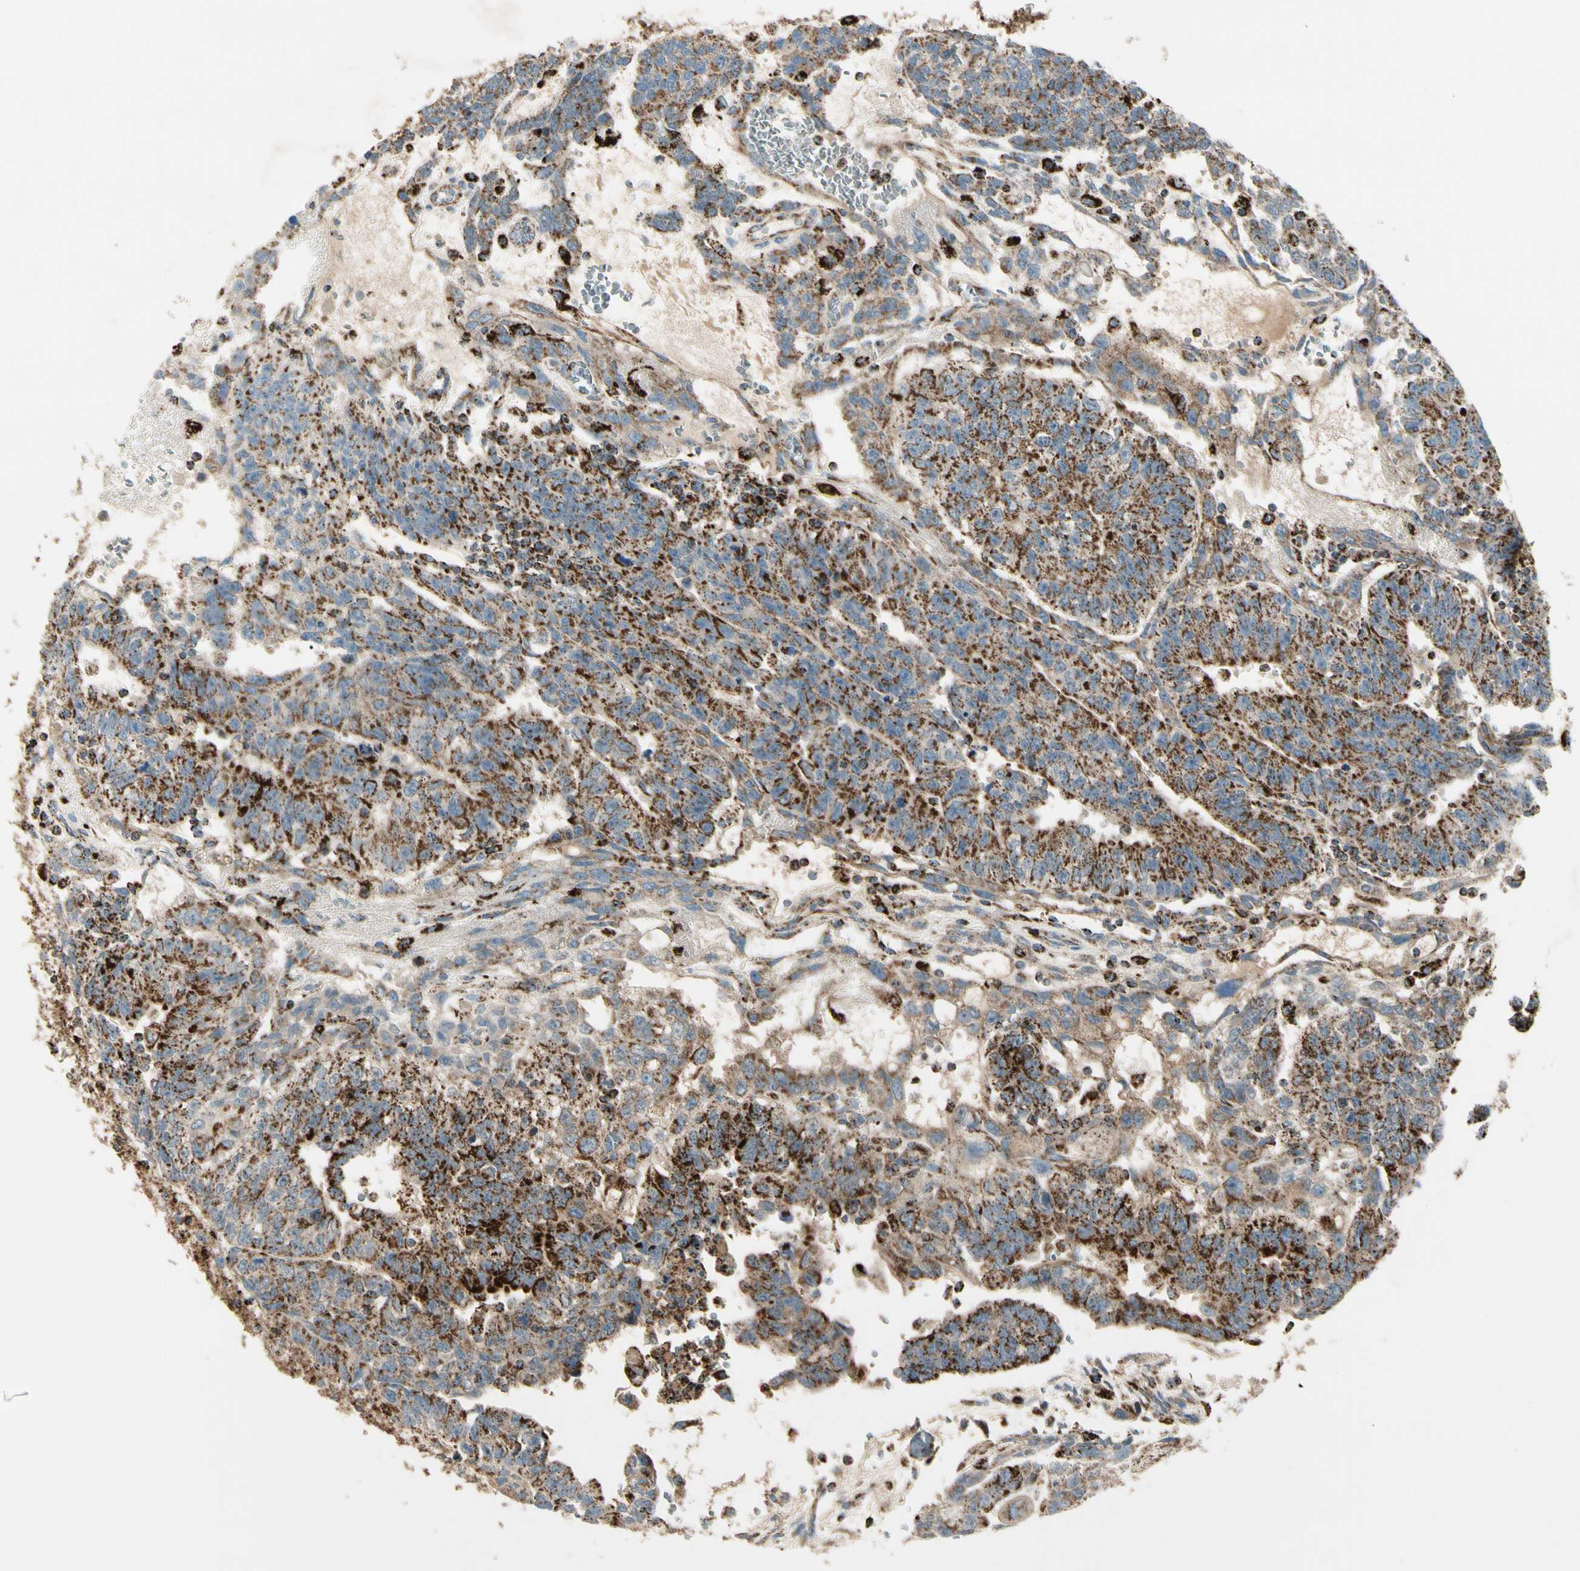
{"staining": {"intensity": "strong", "quantity": ">75%", "location": "cytoplasmic/membranous"}, "tissue": "testis cancer", "cell_type": "Tumor cells", "image_type": "cancer", "snomed": [{"axis": "morphology", "description": "Seminoma, NOS"}, {"axis": "morphology", "description": "Carcinoma, Embryonal, NOS"}, {"axis": "topography", "description": "Testis"}], "caption": "An image showing strong cytoplasmic/membranous expression in approximately >75% of tumor cells in testis embryonal carcinoma, as visualized by brown immunohistochemical staining.", "gene": "ME2", "patient": {"sex": "male", "age": 52}}